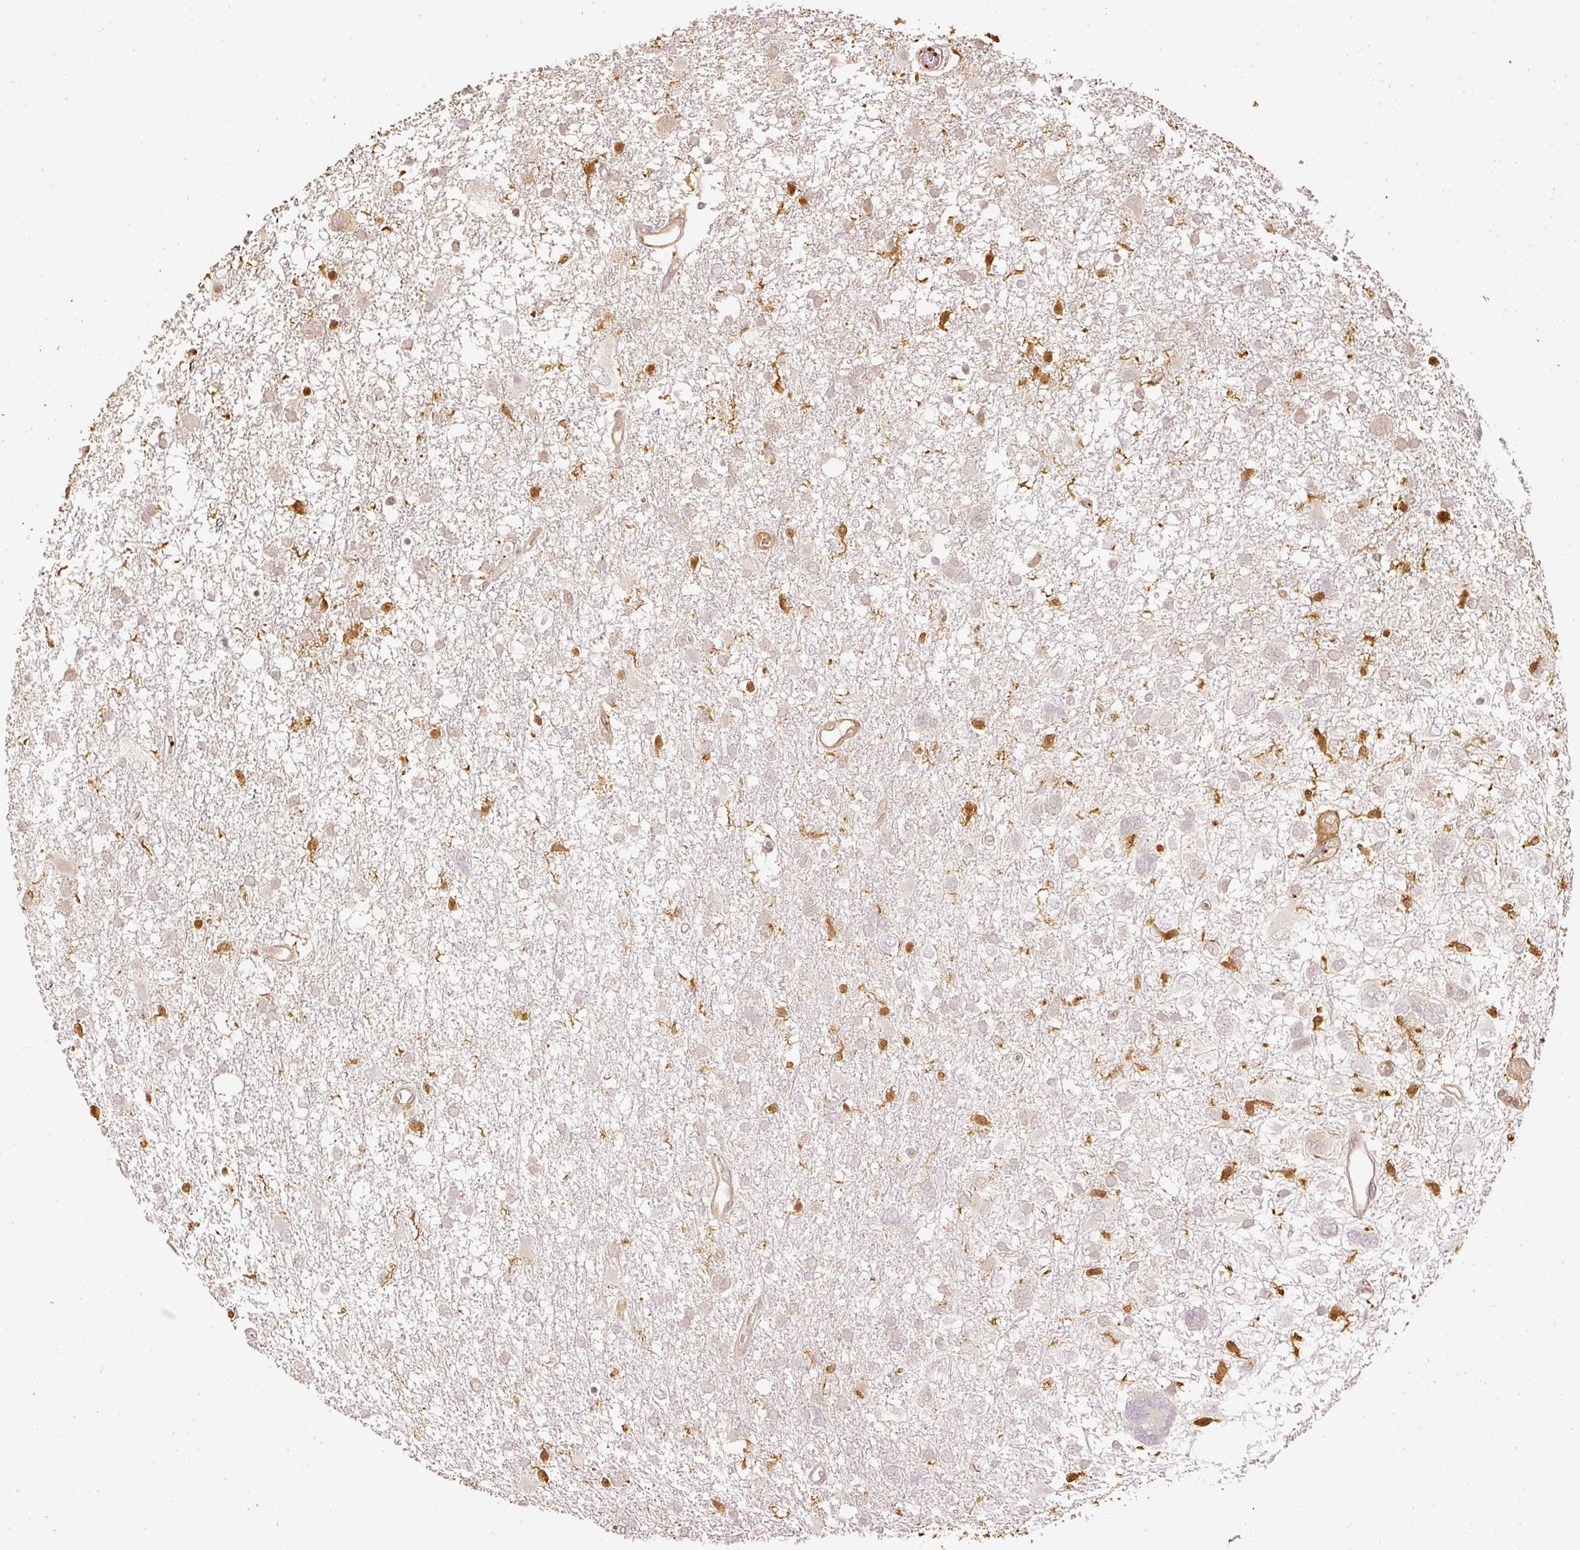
{"staining": {"intensity": "negative", "quantity": "none", "location": "none"}, "tissue": "glioma", "cell_type": "Tumor cells", "image_type": "cancer", "snomed": [{"axis": "morphology", "description": "Glioma, malignant, High grade"}, {"axis": "topography", "description": "Brain"}], "caption": "Tumor cells are negative for protein expression in human malignant high-grade glioma.", "gene": "PFN1", "patient": {"sex": "male", "age": 61}}